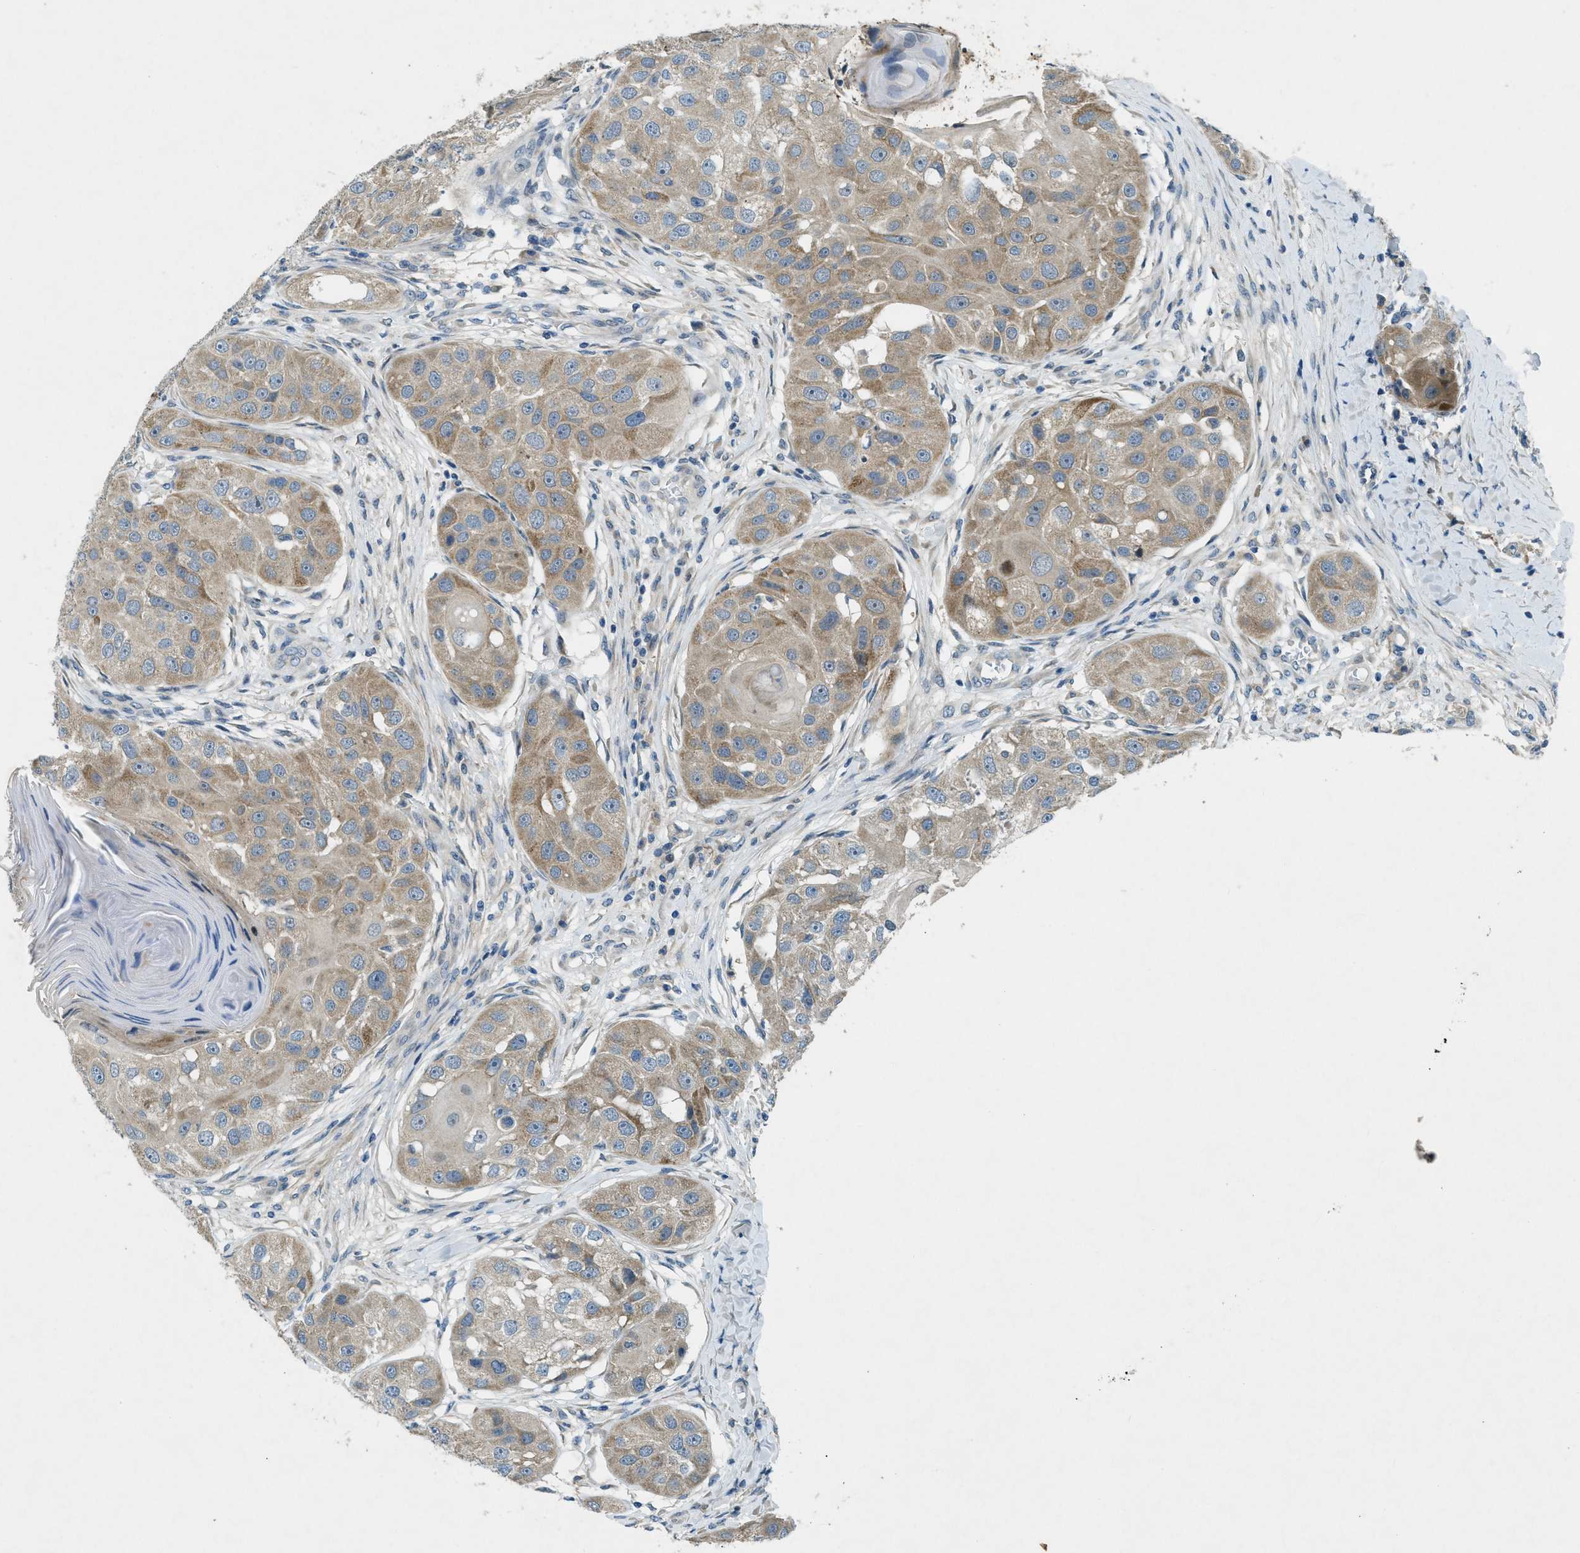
{"staining": {"intensity": "weak", "quantity": ">75%", "location": "cytoplasmic/membranous"}, "tissue": "head and neck cancer", "cell_type": "Tumor cells", "image_type": "cancer", "snomed": [{"axis": "morphology", "description": "Normal tissue, NOS"}, {"axis": "morphology", "description": "Squamous cell carcinoma, NOS"}, {"axis": "topography", "description": "Skeletal muscle"}, {"axis": "topography", "description": "Head-Neck"}], "caption": "There is low levels of weak cytoplasmic/membranous expression in tumor cells of head and neck cancer (squamous cell carcinoma), as demonstrated by immunohistochemical staining (brown color).", "gene": "SNX14", "patient": {"sex": "male", "age": 51}}